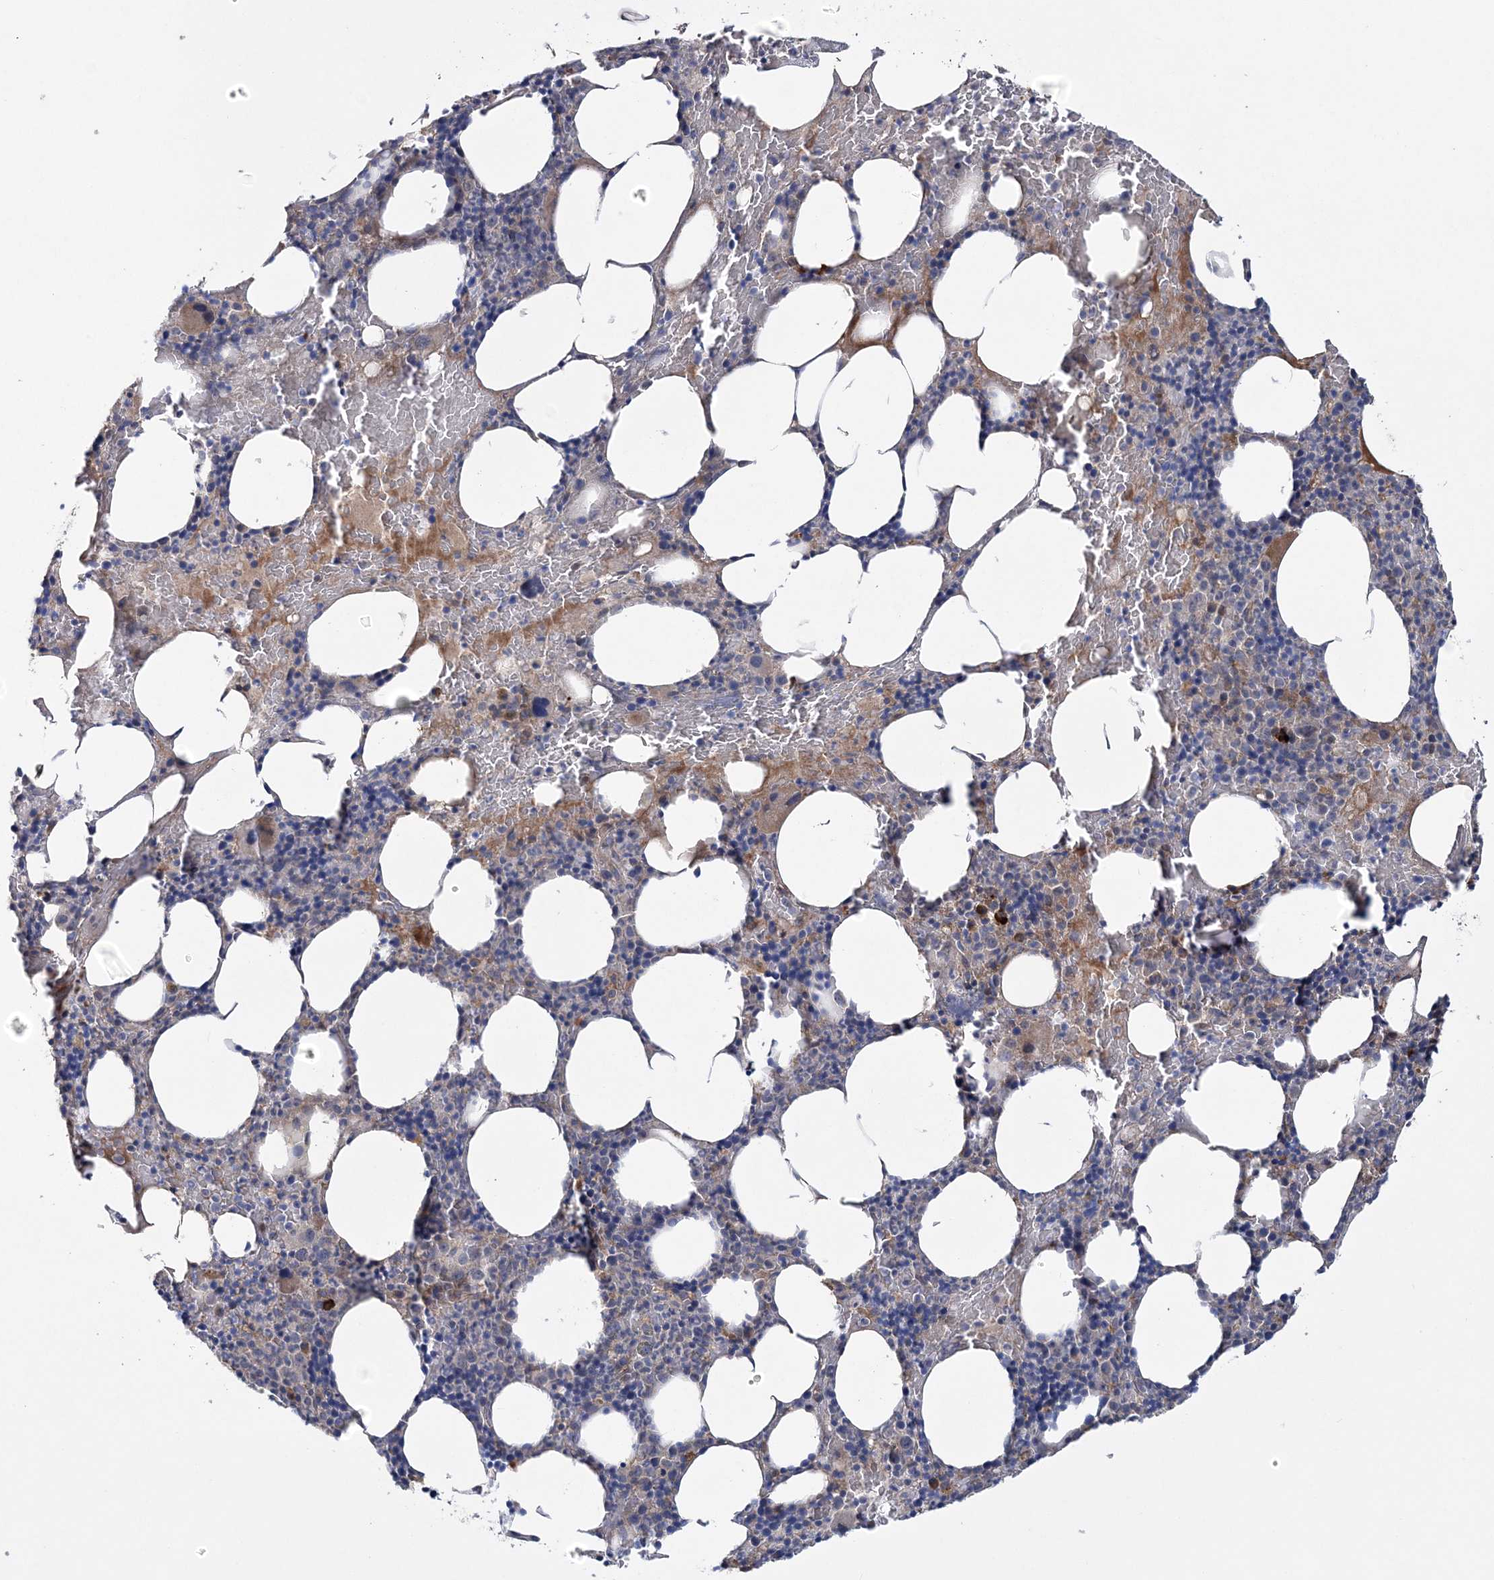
{"staining": {"intensity": "negative", "quantity": "none", "location": "none"}, "tissue": "bone marrow", "cell_type": "Hematopoietic cells", "image_type": "normal", "snomed": [{"axis": "morphology", "description": "Normal tissue, NOS"}, {"axis": "topography", "description": "Bone marrow"}], "caption": "DAB immunohistochemical staining of normal bone marrow displays no significant staining in hematopoietic cells.", "gene": "MOCS2", "patient": {"sex": "male", "age": 62}}